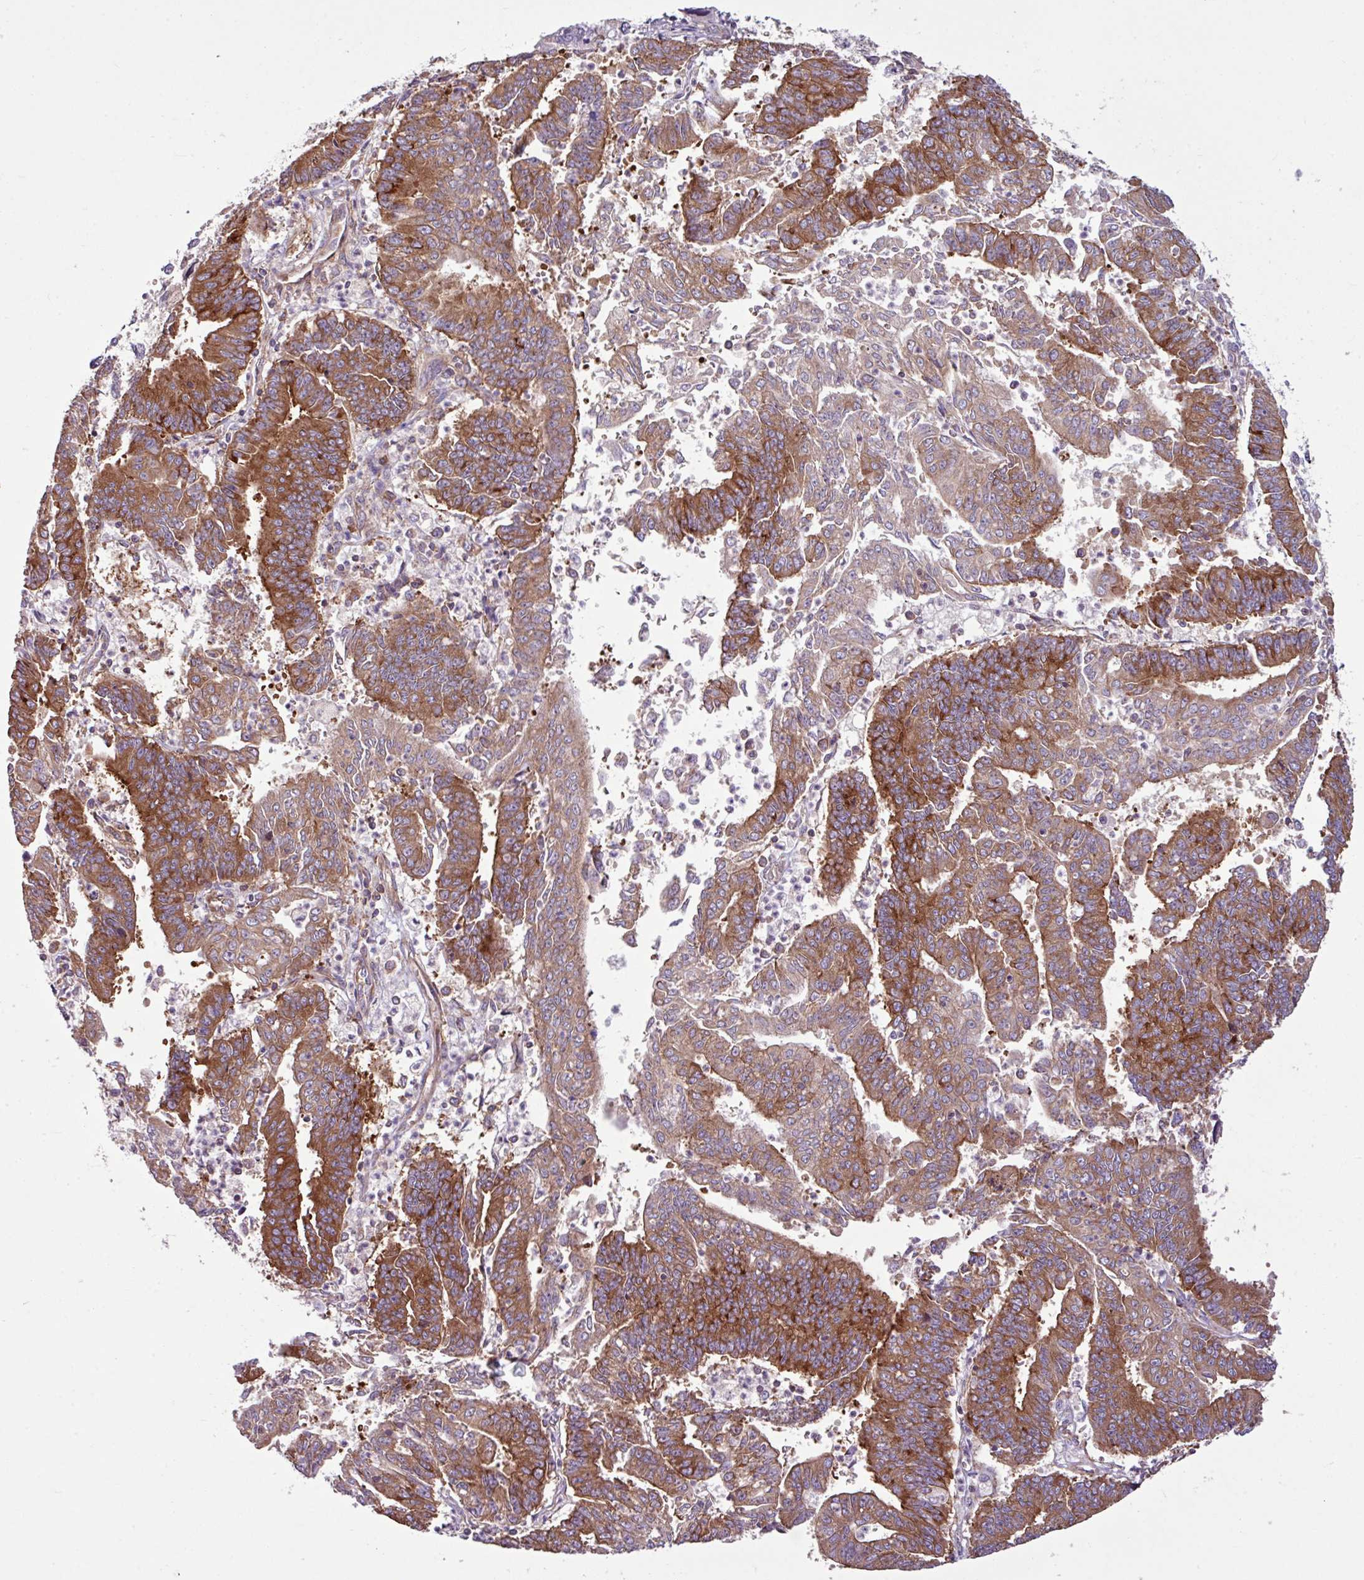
{"staining": {"intensity": "strong", "quantity": ">75%", "location": "cytoplasmic/membranous"}, "tissue": "endometrial cancer", "cell_type": "Tumor cells", "image_type": "cancer", "snomed": [{"axis": "morphology", "description": "Adenocarcinoma, NOS"}, {"axis": "topography", "description": "Endometrium"}], "caption": "IHC of endometrial cancer (adenocarcinoma) demonstrates high levels of strong cytoplasmic/membranous staining in approximately >75% of tumor cells.", "gene": "MROH2A", "patient": {"sex": "female", "age": 73}}